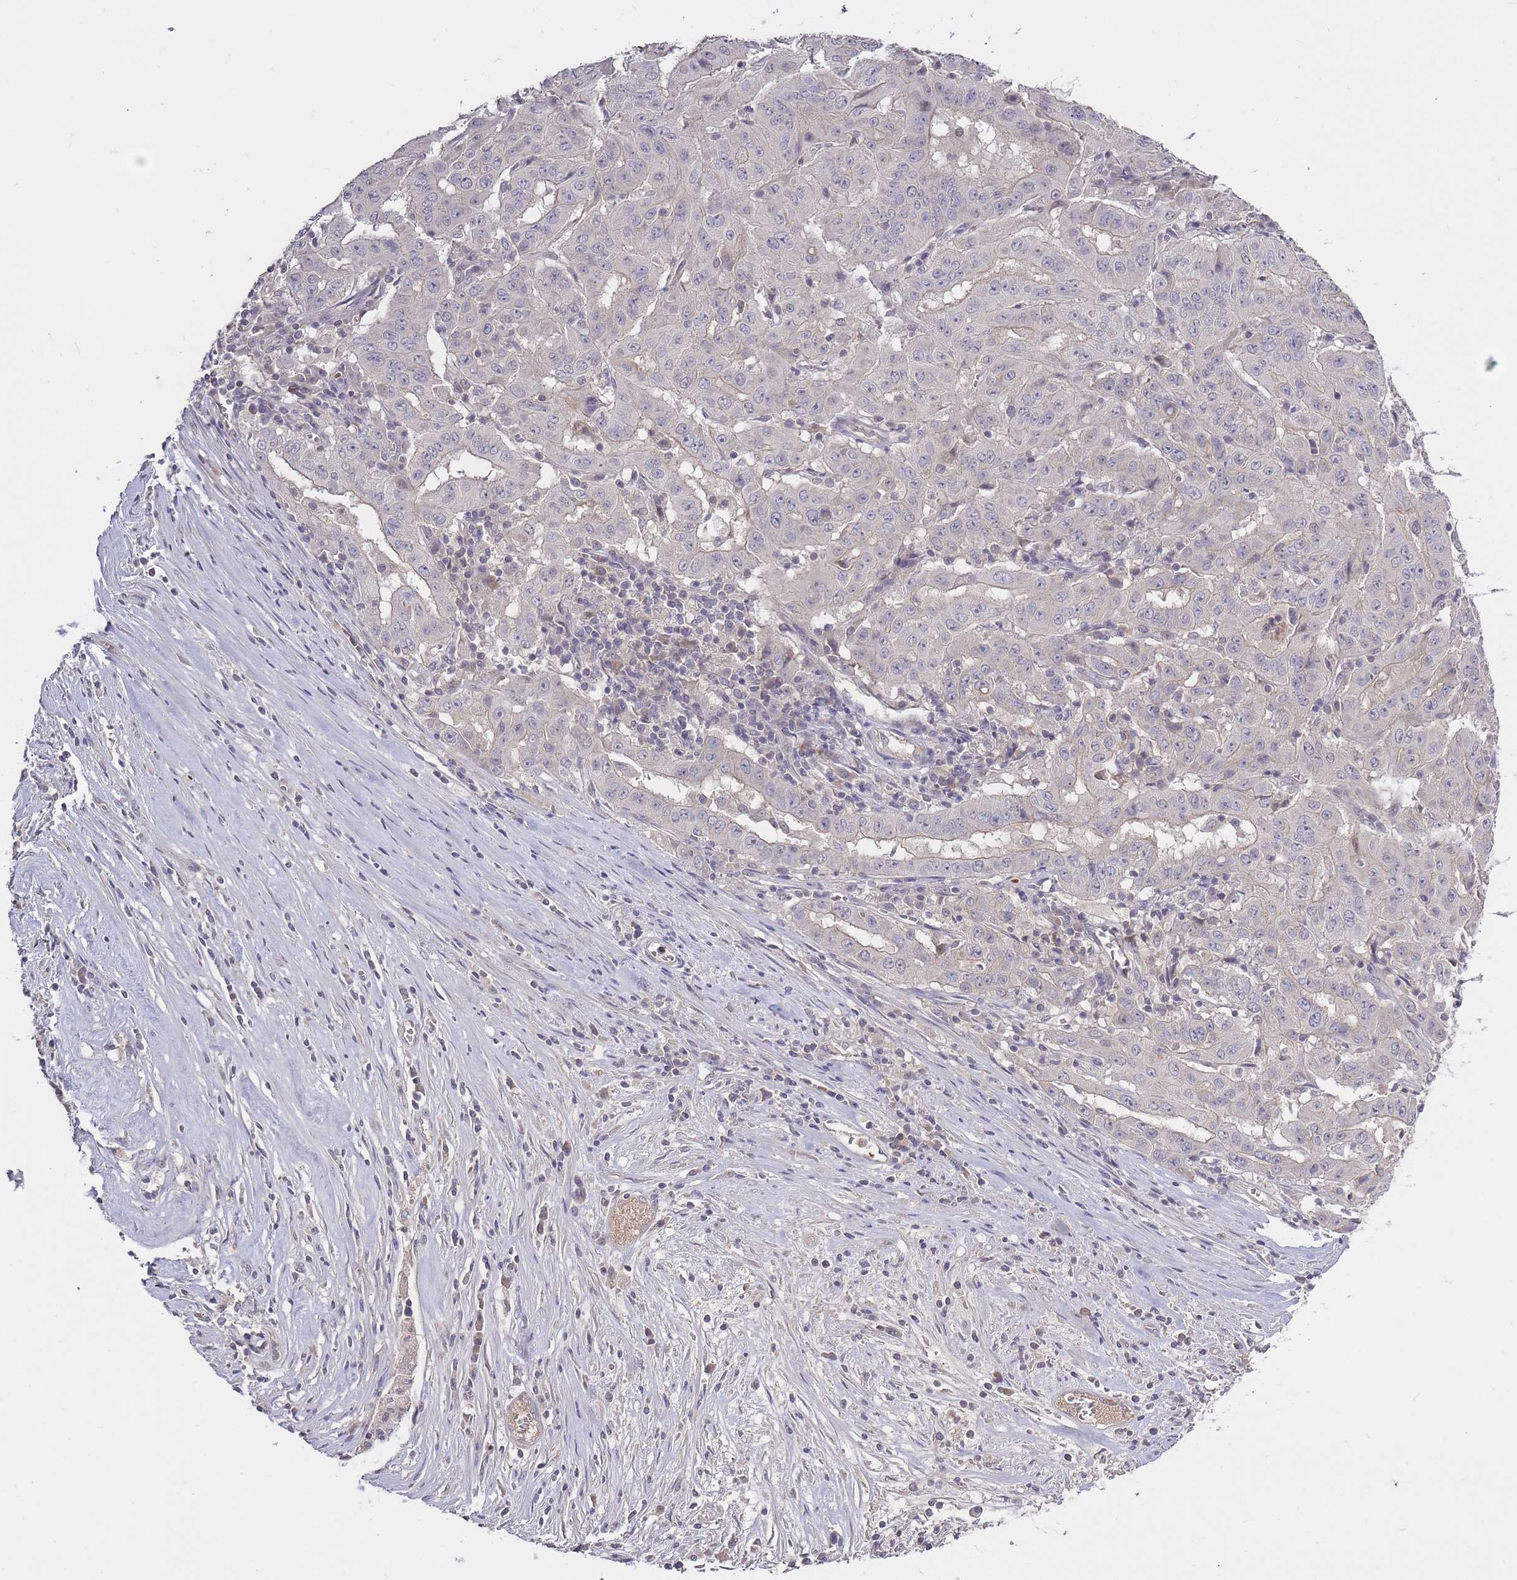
{"staining": {"intensity": "negative", "quantity": "none", "location": "none"}, "tissue": "pancreatic cancer", "cell_type": "Tumor cells", "image_type": "cancer", "snomed": [{"axis": "morphology", "description": "Adenocarcinoma, NOS"}, {"axis": "topography", "description": "Pancreas"}], "caption": "Protein analysis of pancreatic adenocarcinoma demonstrates no significant expression in tumor cells. (DAB immunohistochemistry (IHC) visualized using brightfield microscopy, high magnification).", "gene": "ADCYAP1R1", "patient": {"sex": "male", "age": 63}}